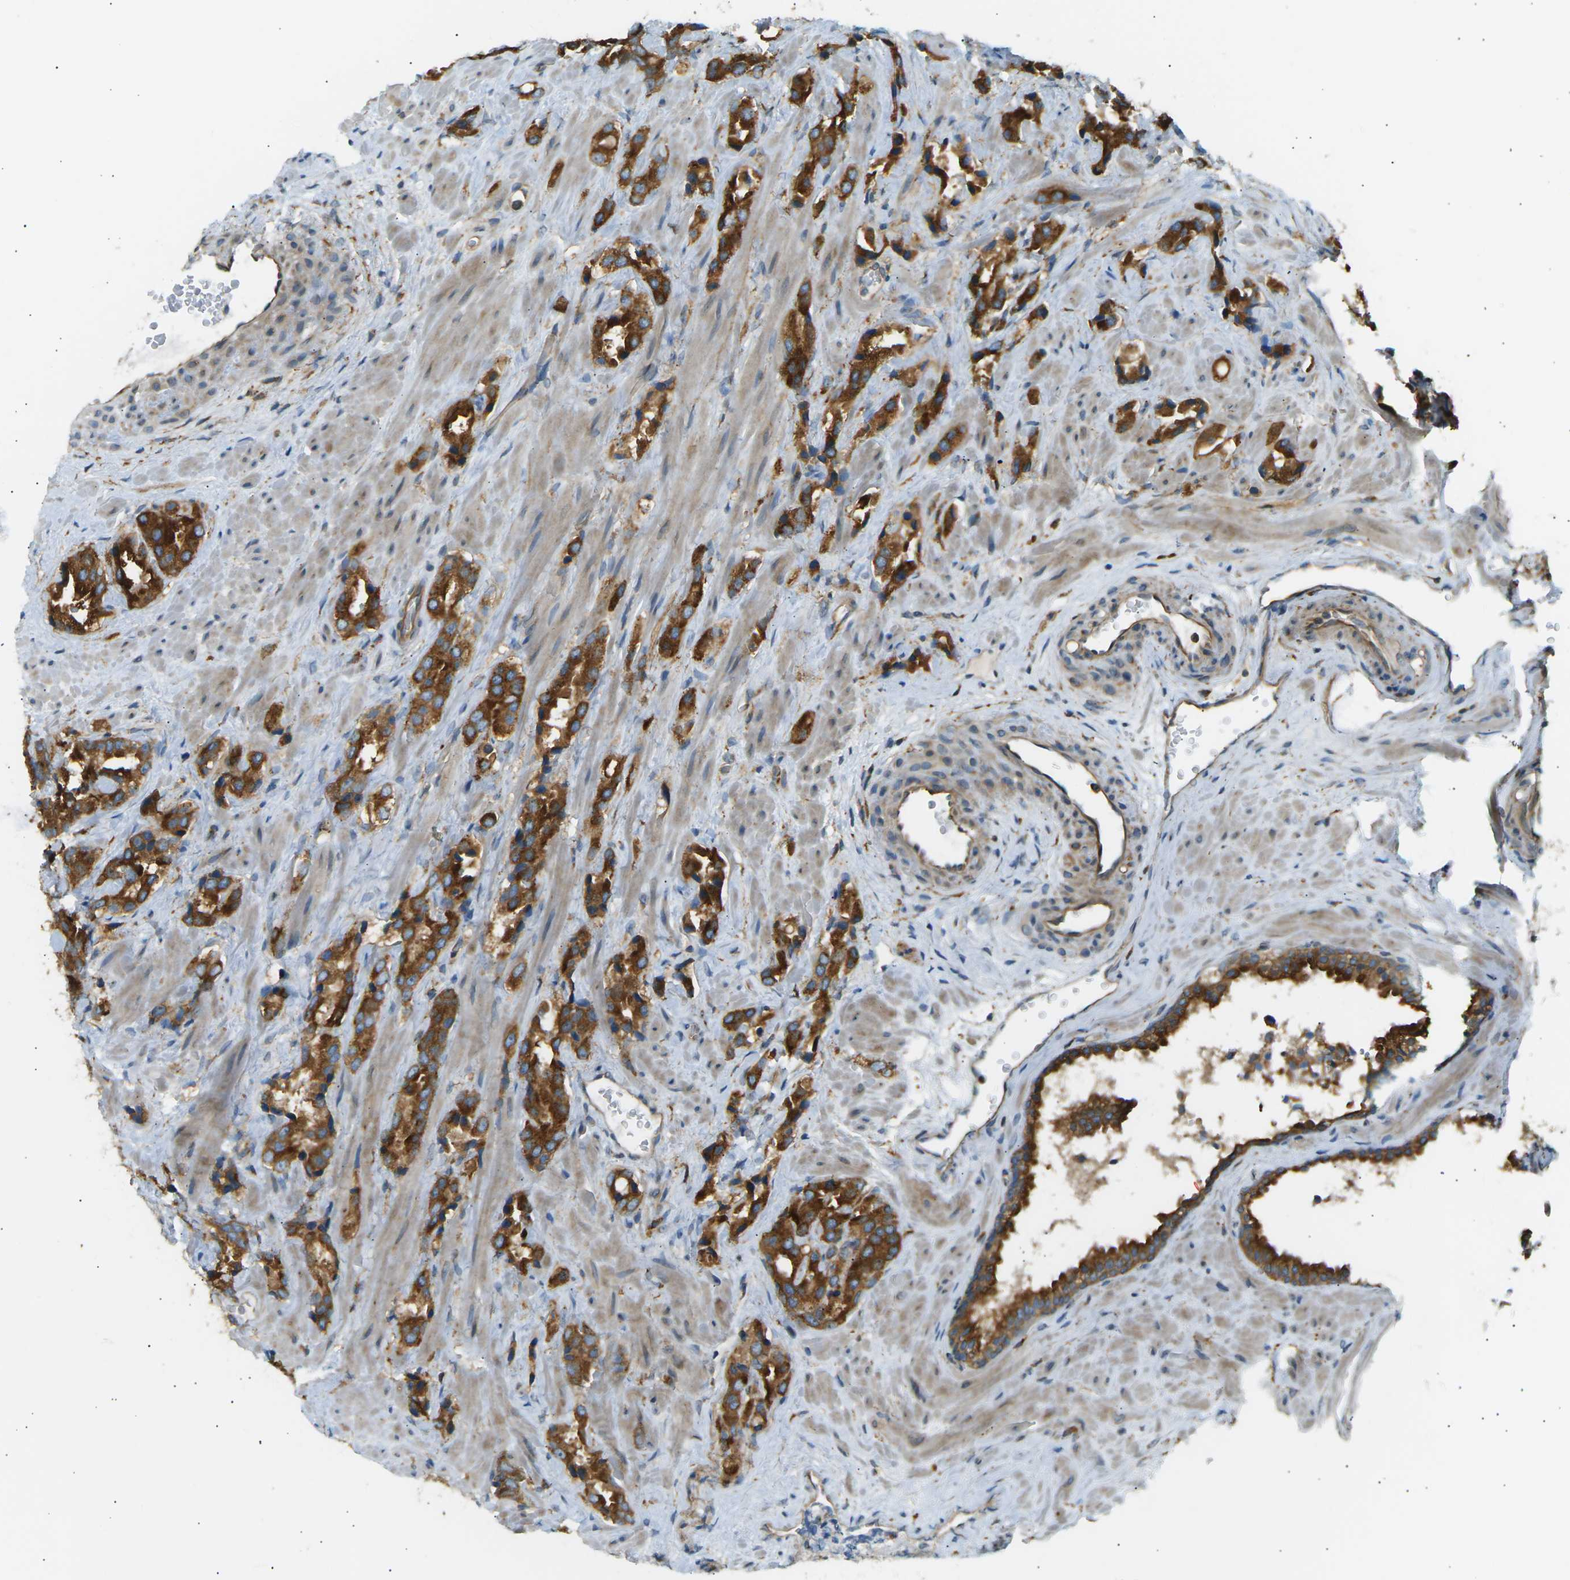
{"staining": {"intensity": "strong", "quantity": ">75%", "location": "cytoplasmic/membranous"}, "tissue": "prostate cancer", "cell_type": "Tumor cells", "image_type": "cancer", "snomed": [{"axis": "morphology", "description": "Adenocarcinoma, High grade"}, {"axis": "topography", "description": "Prostate"}], "caption": "Human prostate cancer stained with a protein marker exhibits strong staining in tumor cells.", "gene": "CDK17", "patient": {"sex": "male", "age": 64}}